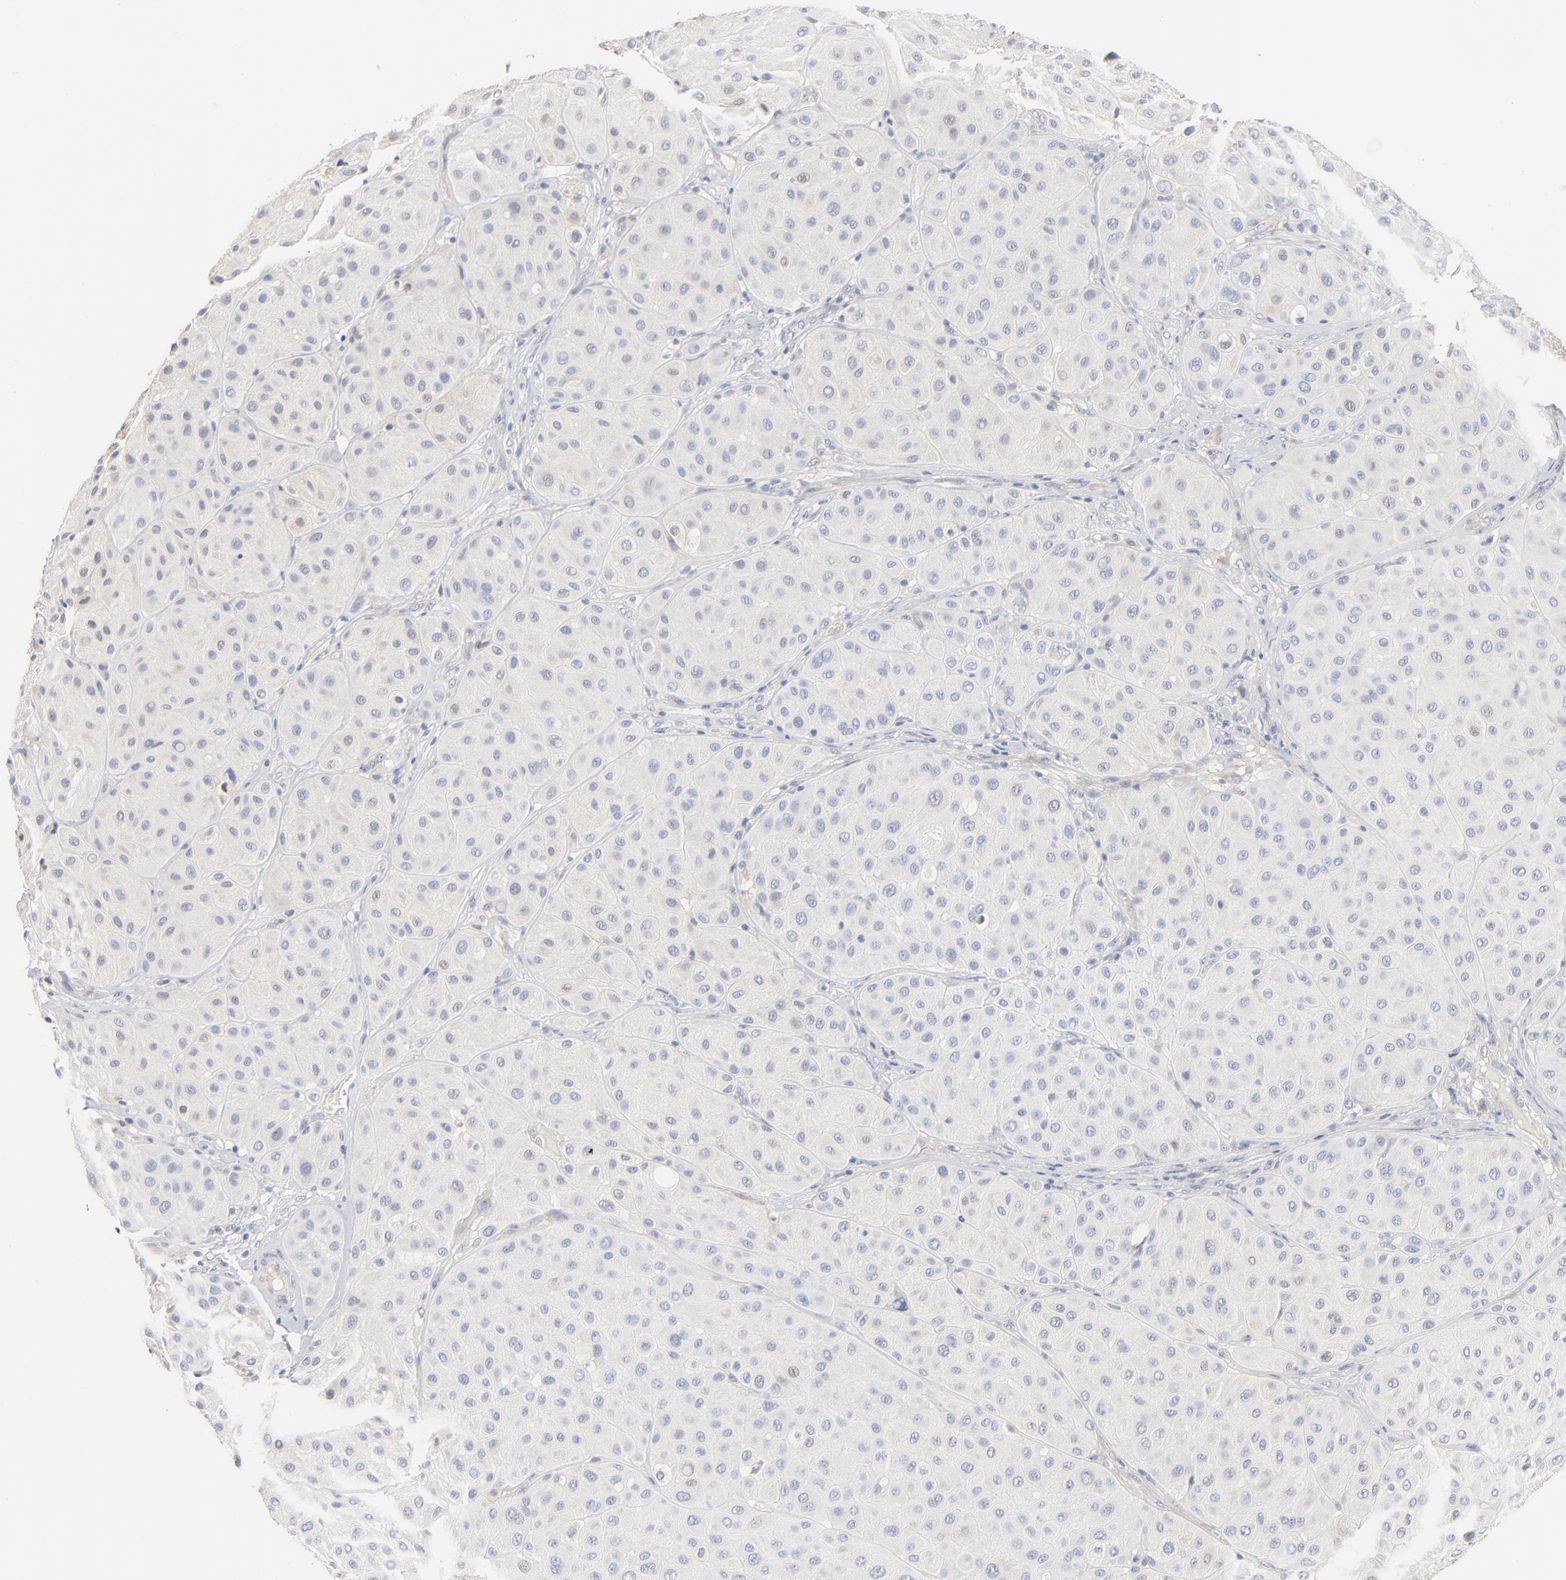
{"staining": {"intensity": "negative", "quantity": "none", "location": "none"}, "tissue": "melanoma", "cell_type": "Tumor cells", "image_type": "cancer", "snomed": [{"axis": "morphology", "description": "Normal tissue, NOS"}, {"axis": "morphology", "description": "Malignant melanoma, Metastatic site"}, {"axis": "topography", "description": "Skin"}], "caption": "A high-resolution image shows immunohistochemistry staining of melanoma, which reveals no significant staining in tumor cells.", "gene": "EPCAM", "patient": {"sex": "male", "age": 41}}